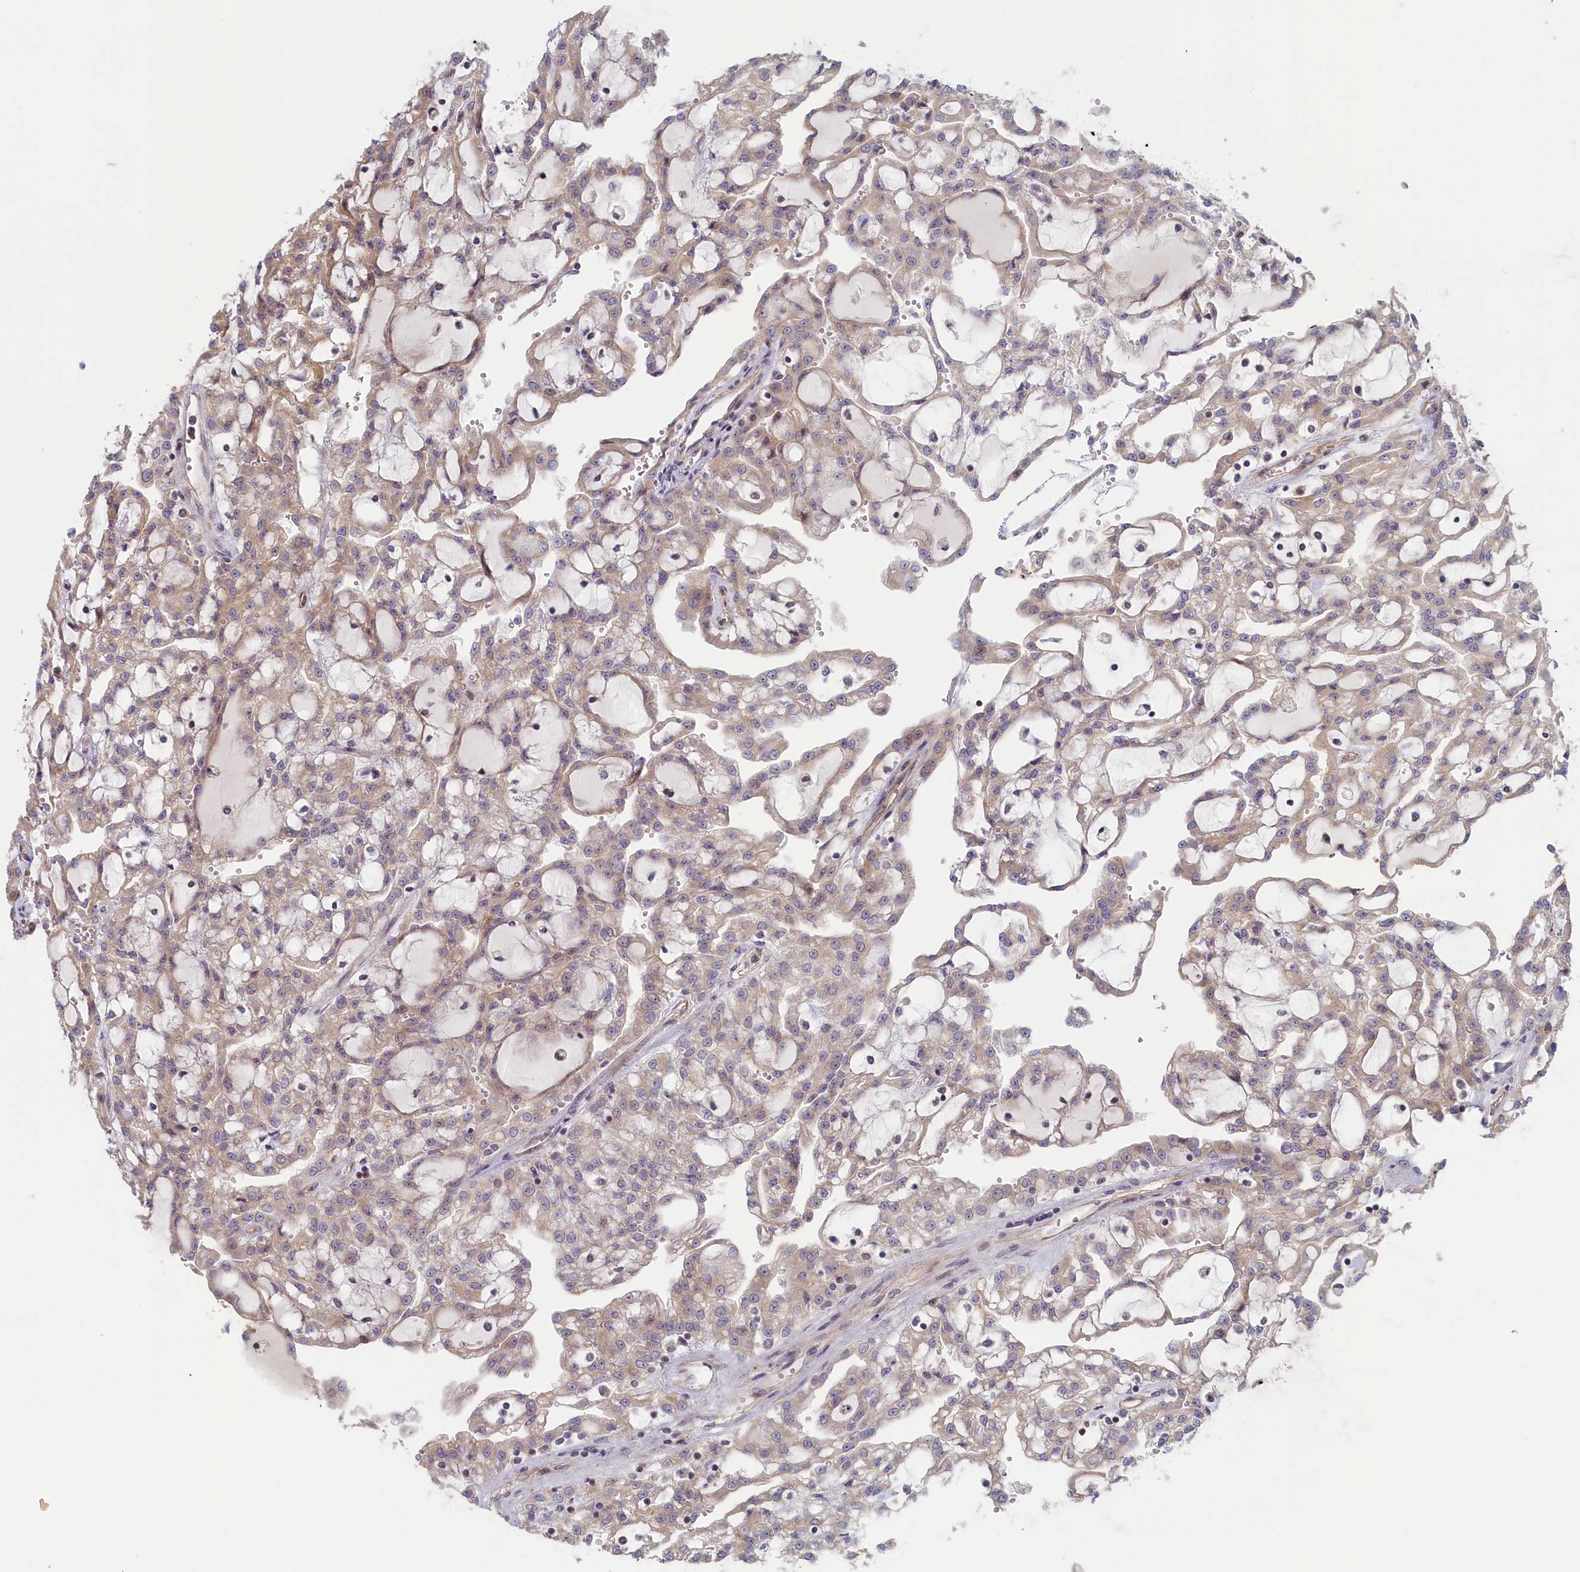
{"staining": {"intensity": "weak", "quantity": ">75%", "location": "cytoplasmic/membranous"}, "tissue": "renal cancer", "cell_type": "Tumor cells", "image_type": "cancer", "snomed": [{"axis": "morphology", "description": "Adenocarcinoma, NOS"}, {"axis": "topography", "description": "Kidney"}], "caption": "Renal cancer tissue displays weak cytoplasmic/membranous expression in approximately >75% of tumor cells (DAB (3,3'-diaminobenzidine) IHC, brown staining for protein, blue staining for nuclei).", "gene": "INTS4", "patient": {"sex": "male", "age": 63}}